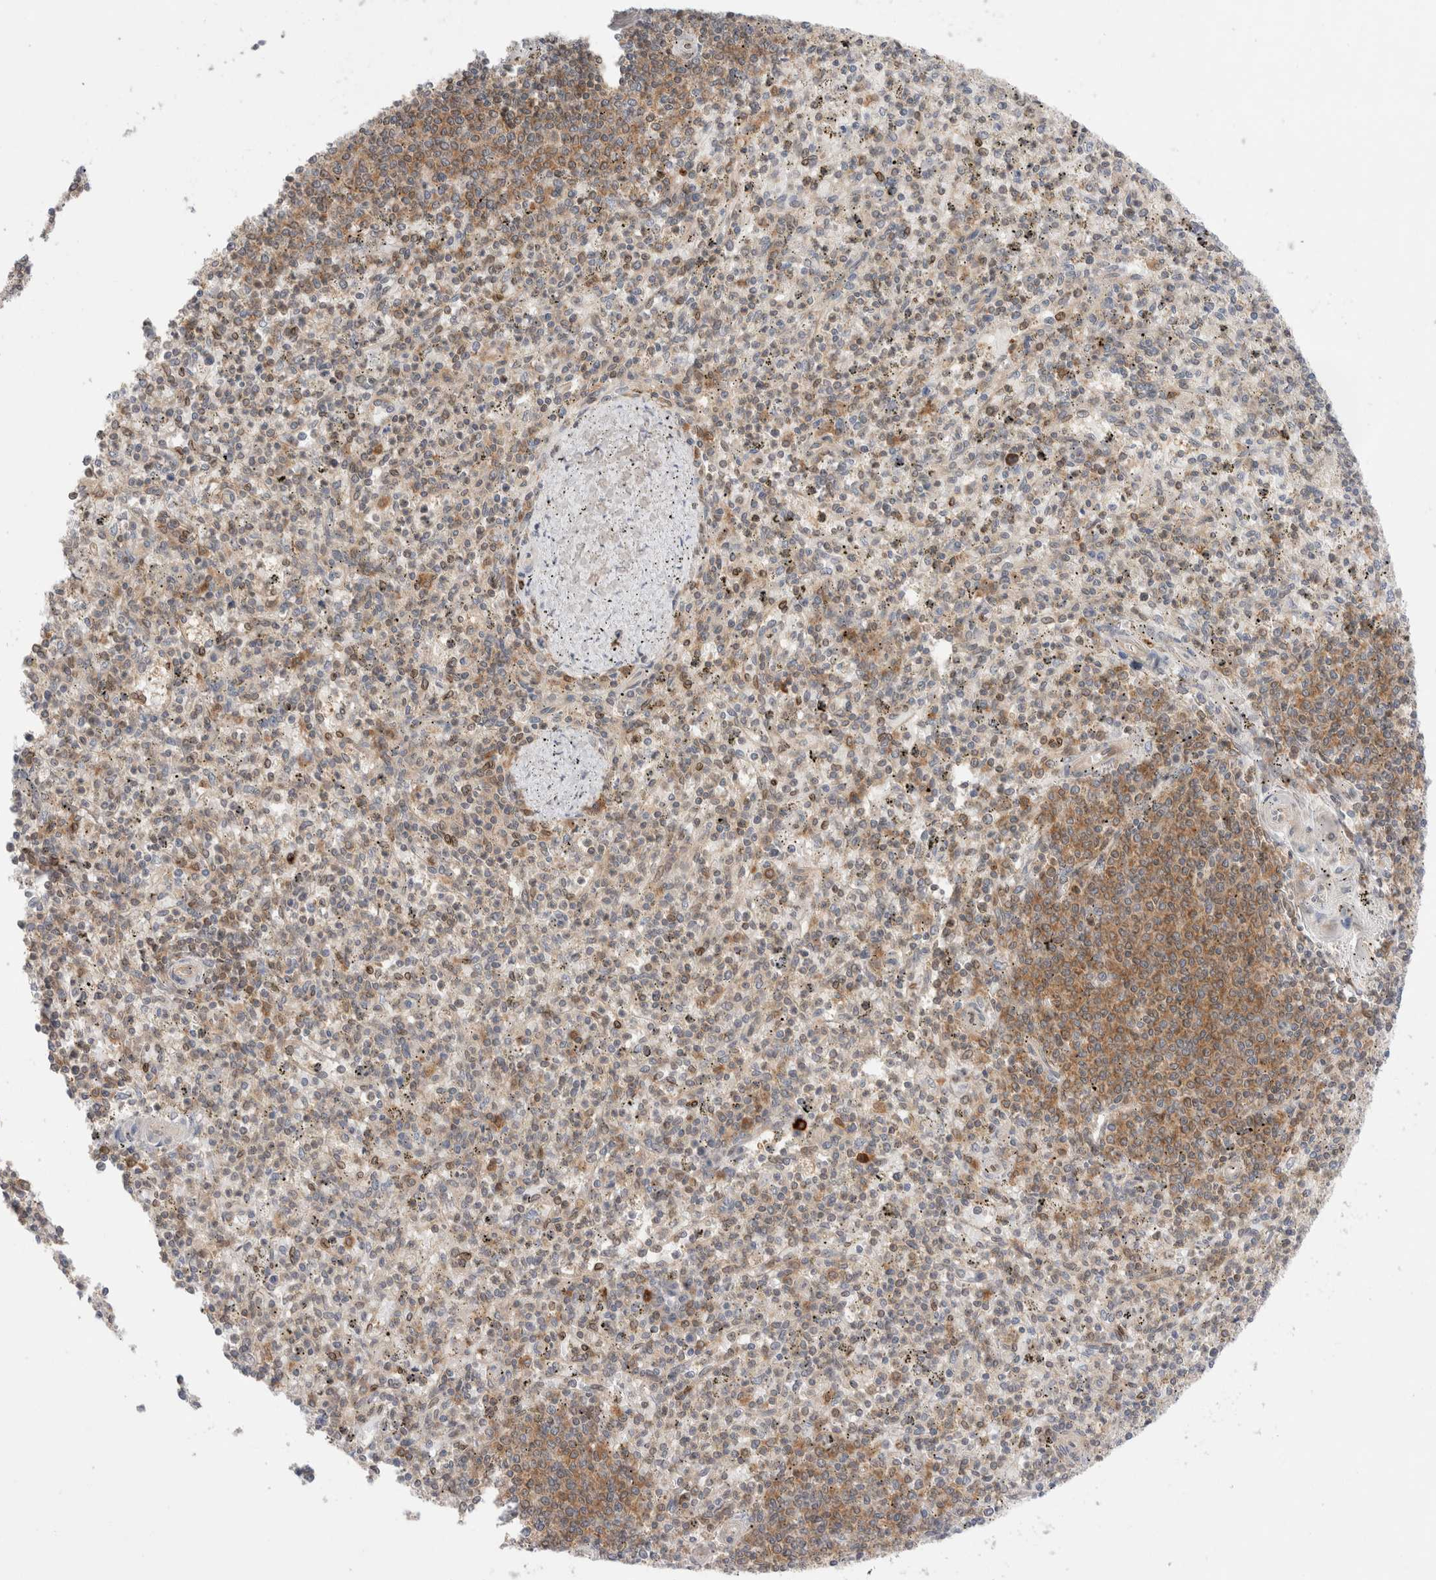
{"staining": {"intensity": "negative", "quantity": "none", "location": "none"}, "tissue": "spleen", "cell_type": "Cells in red pulp", "image_type": "normal", "snomed": [{"axis": "morphology", "description": "Normal tissue, NOS"}, {"axis": "topography", "description": "Spleen"}], "caption": "This is an immunohistochemistry photomicrograph of unremarkable spleen. There is no positivity in cells in red pulp.", "gene": "NFKB1", "patient": {"sex": "male", "age": 72}}